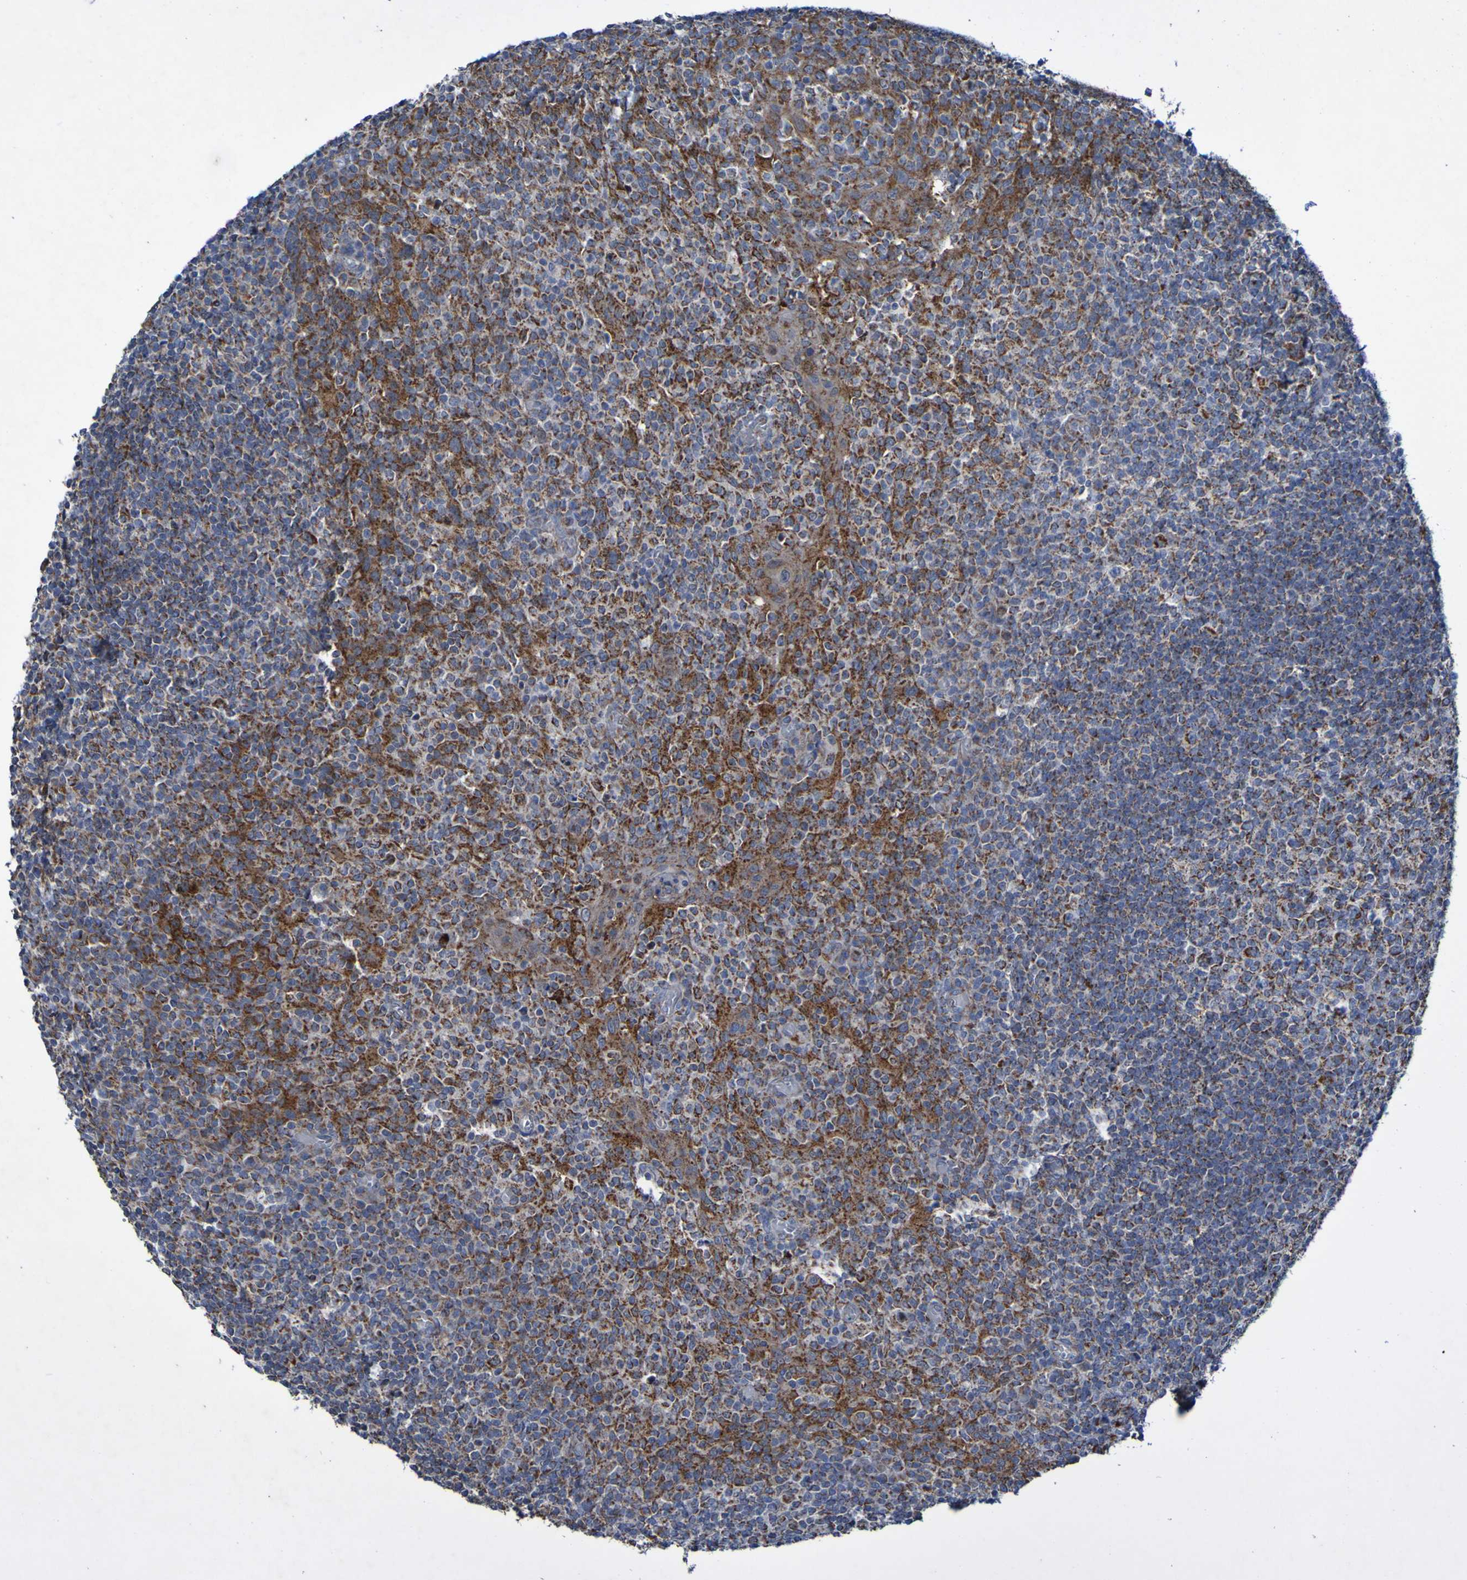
{"staining": {"intensity": "strong", "quantity": ">75%", "location": "cytoplasmic/membranous"}, "tissue": "tonsil", "cell_type": "Germinal center cells", "image_type": "normal", "snomed": [{"axis": "morphology", "description": "Normal tissue, NOS"}, {"axis": "topography", "description": "Tonsil"}], "caption": "A high amount of strong cytoplasmic/membranous expression is seen in about >75% of germinal center cells in normal tonsil. (DAB (3,3'-diaminobenzidine) = brown stain, brightfield microscopy at high magnification).", "gene": "CCDC51", "patient": {"sex": "female", "age": 19}}